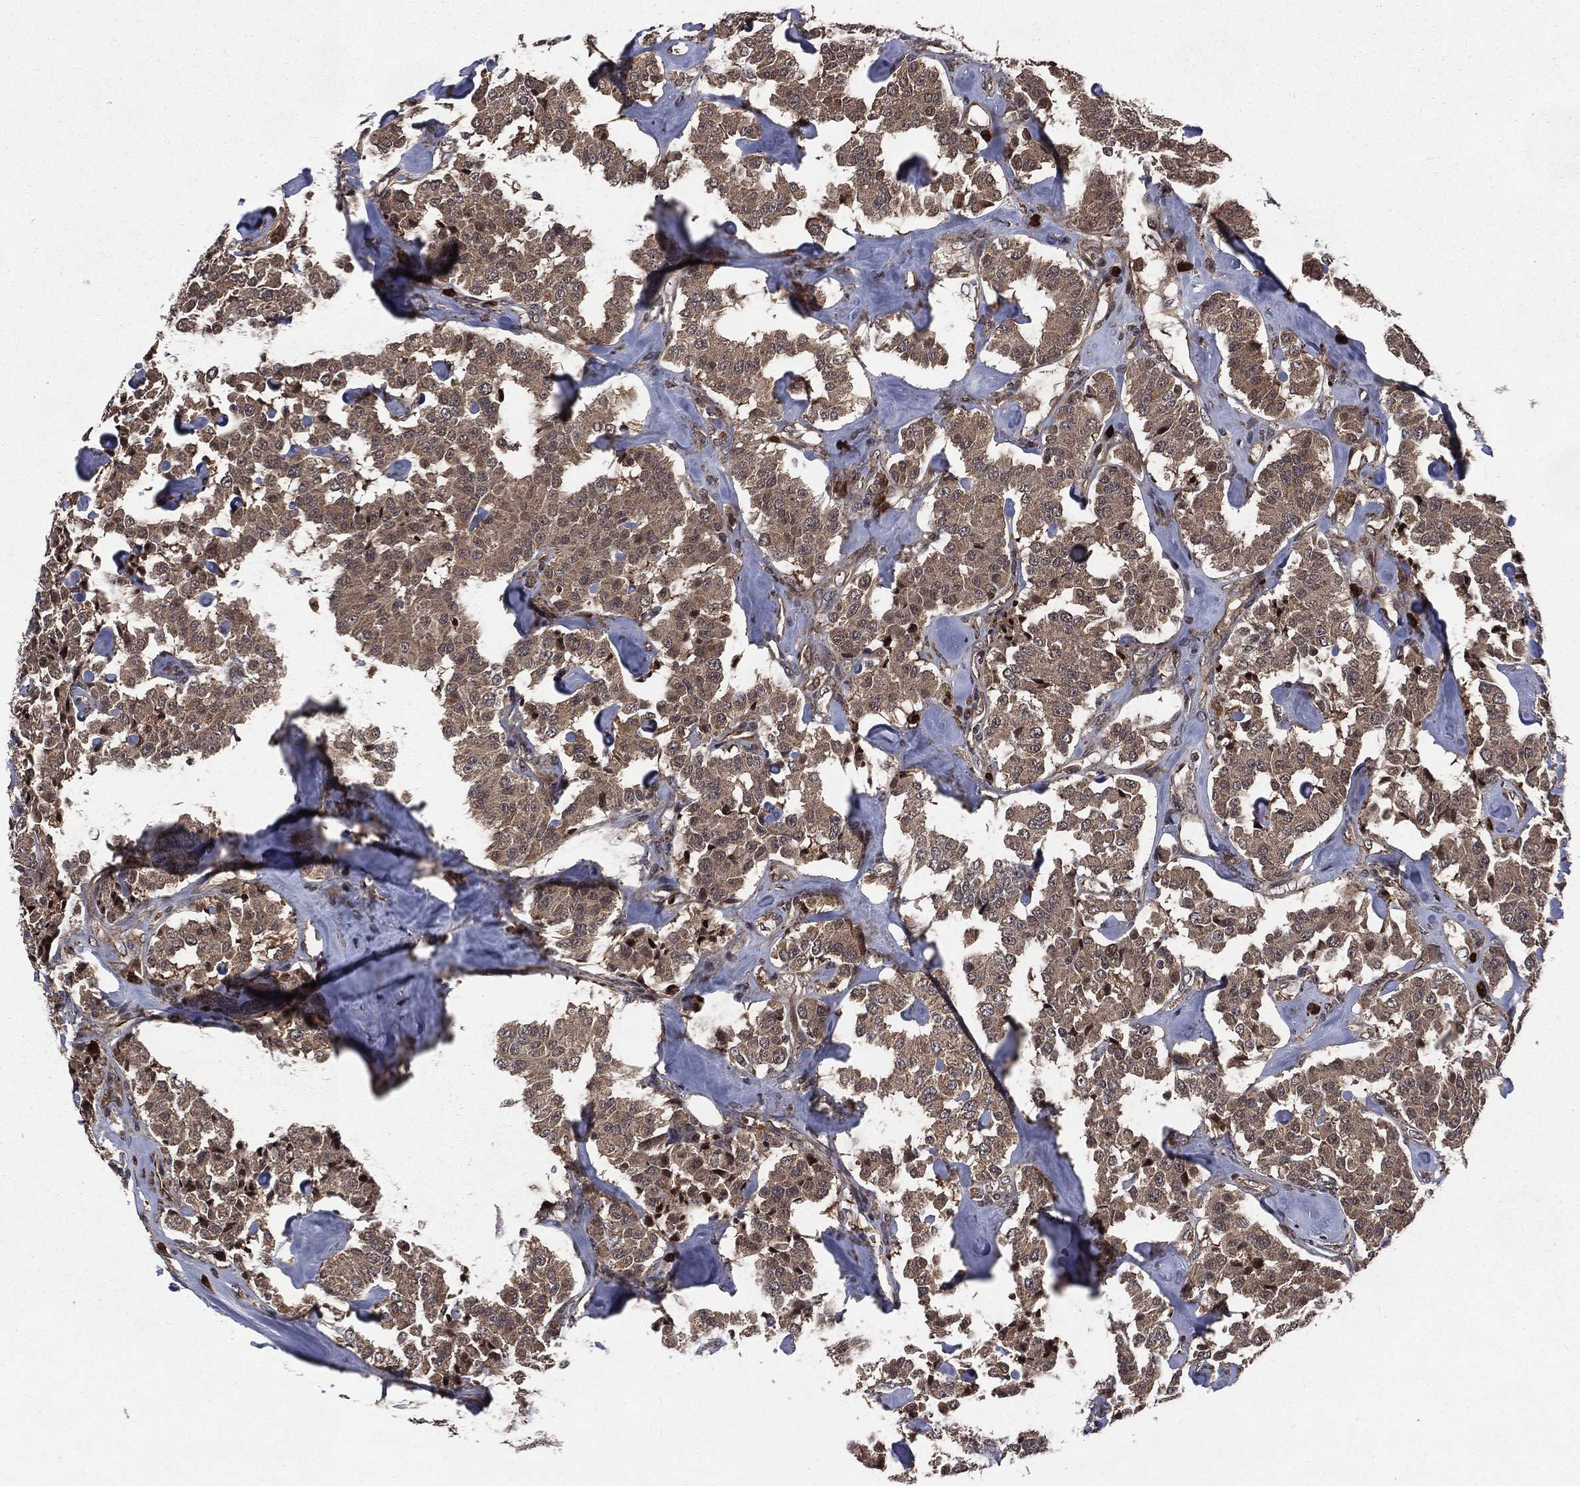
{"staining": {"intensity": "weak", "quantity": ">75%", "location": "cytoplasmic/membranous"}, "tissue": "carcinoid", "cell_type": "Tumor cells", "image_type": "cancer", "snomed": [{"axis": "morphology", "description": "Carcinoid, malignant, NOS"}, {"axis": "topography", "description": "Pancreas"}], "caption": "There is low levels of weak cytoplasmic/membranous expression in tumor cells of carcinoid (malignant), as demonstrated by immunohistochemical staining (brown color).", "gene": "LENG8", "patient": {"sex": "male", "age": 41}}